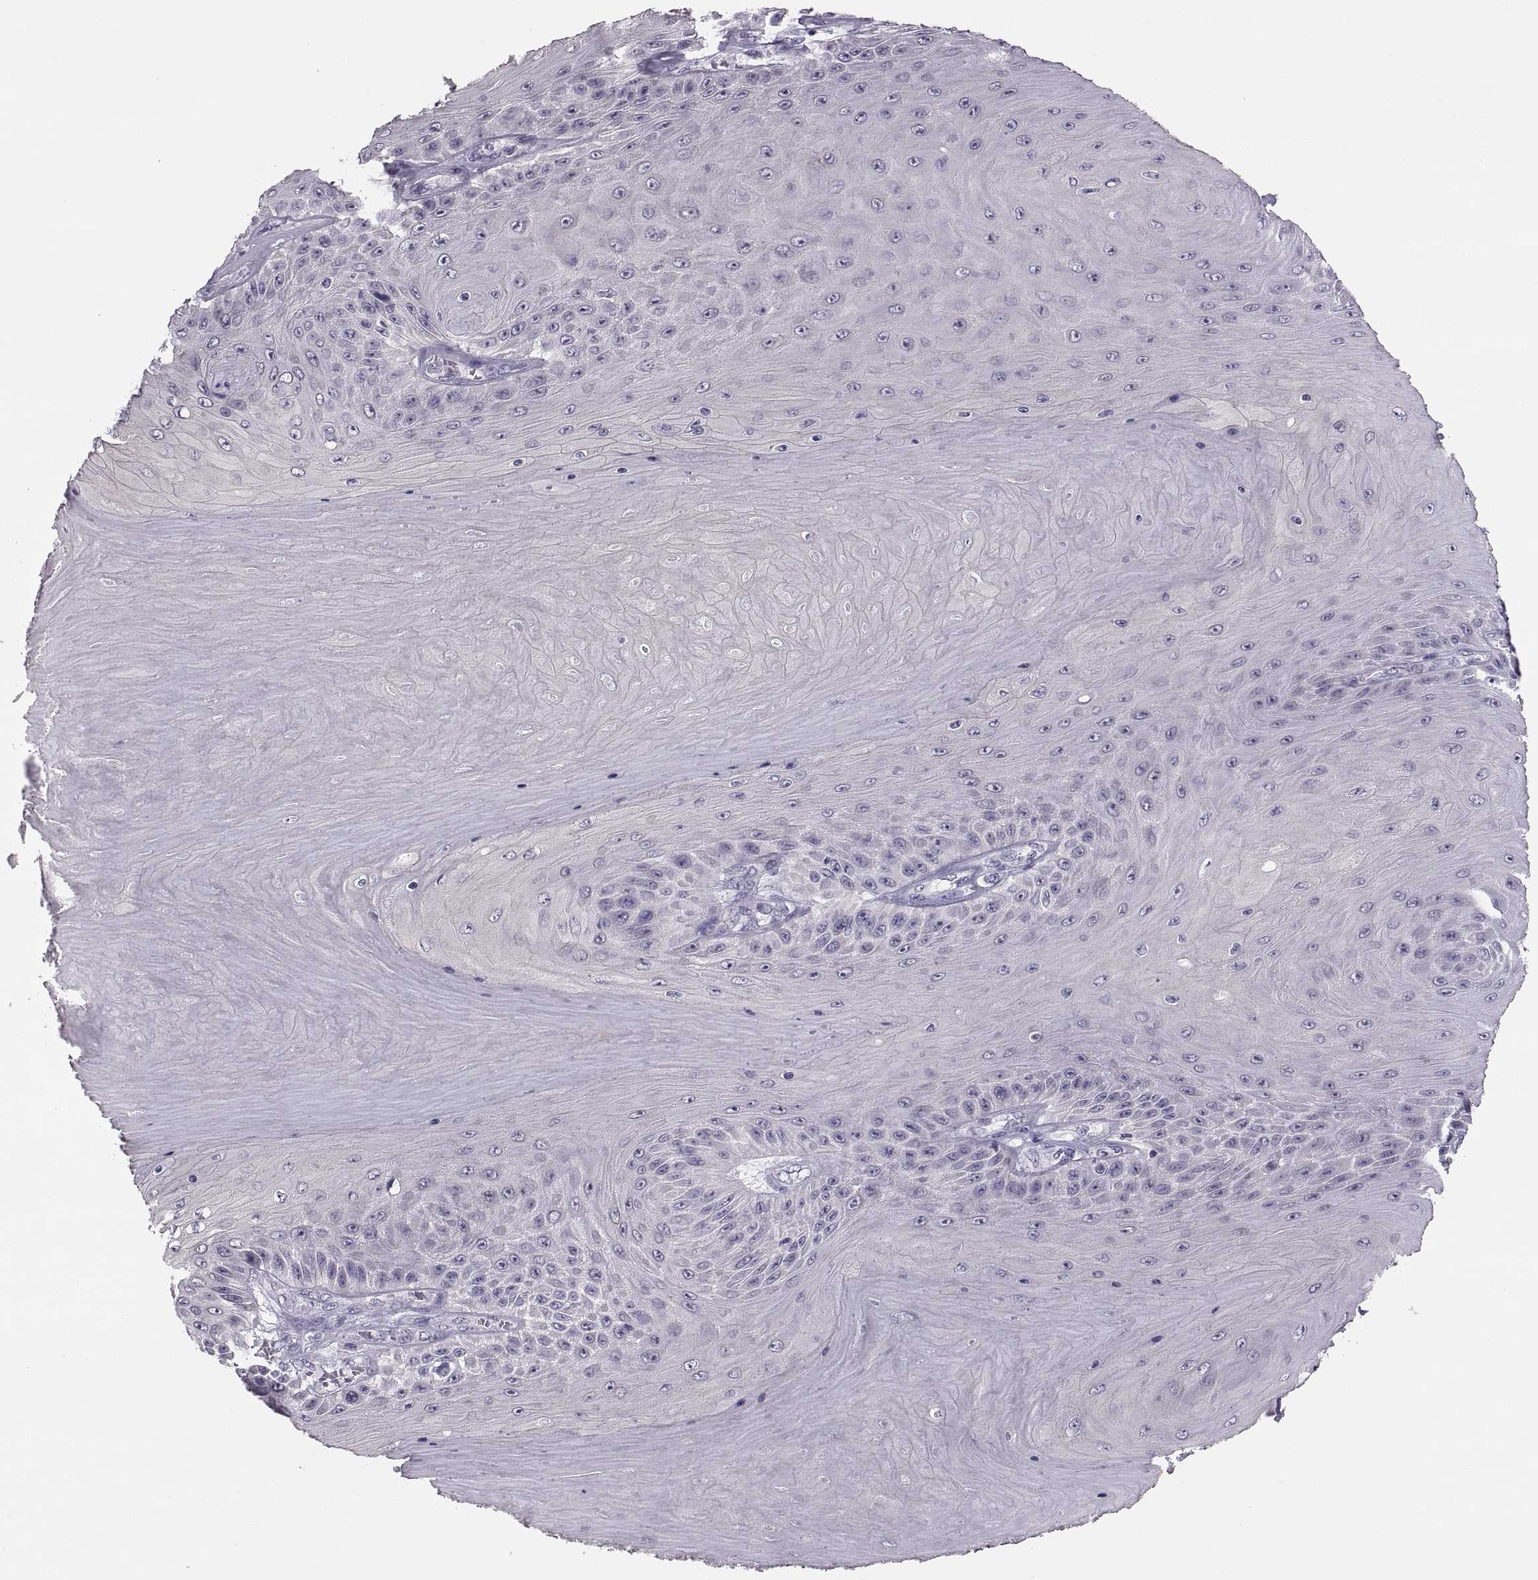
{"staining": {"intensity": "negative", "quantity": "none", "location": "none"}, "tissue": "skin cancer", "cell_type": "Tumor cells", "image_type": "cancer", "snomed": [{"axis": "morphology", "description": "Squamous cell carcinoma, NOS"}, {"axis": "topography", "description": "Skin"}], "caption": "Squamous cell carcinoma (skin) stained for a protein using immunohistochemistry (IHC) demonstrates no staining tumor cells.", "gene": "ADH6", "patient": {"sex": "male", "age": 62}}